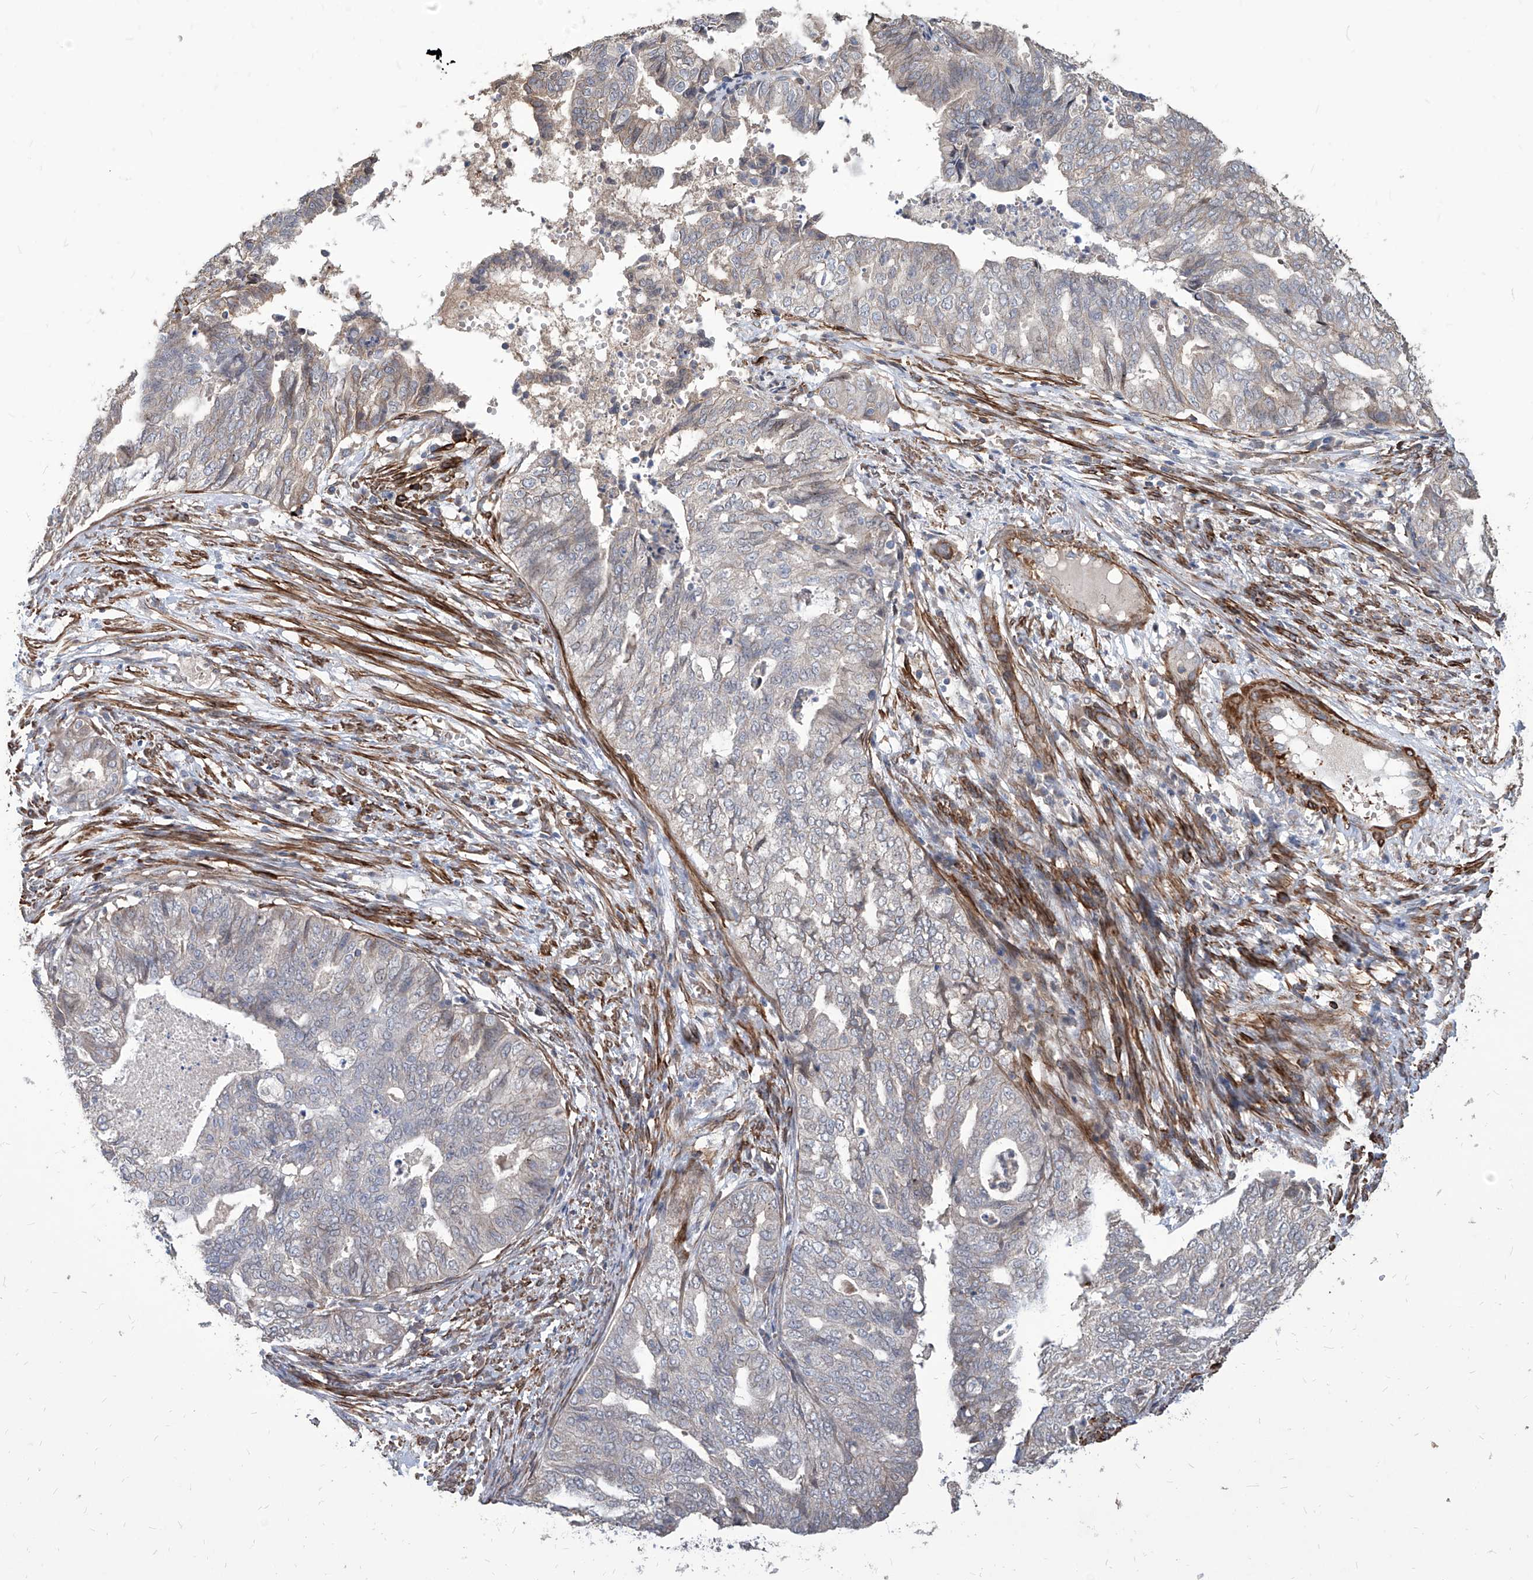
{"staining": {"intensity": "negative", "quantity": "none", "location": "none"}, "tissue": "endometrial cancer", "cell_type": "Tumor cells", "image_type": "cancer", "snomed": [{"axis": "morphology", "description": "Adenocarcinoma, NOS"}, {"axis": "topography", "description": "Endometrium"}], "caption": "Immunohistochemistry (IHC) histopathology image of neoplastic tissue: human endometrial adenocarcinoma stained with DAB reveals no significant protein staining in tumor cells.", "gene": "FAM83B", "patient": {"sex": "female", "age": 79}}